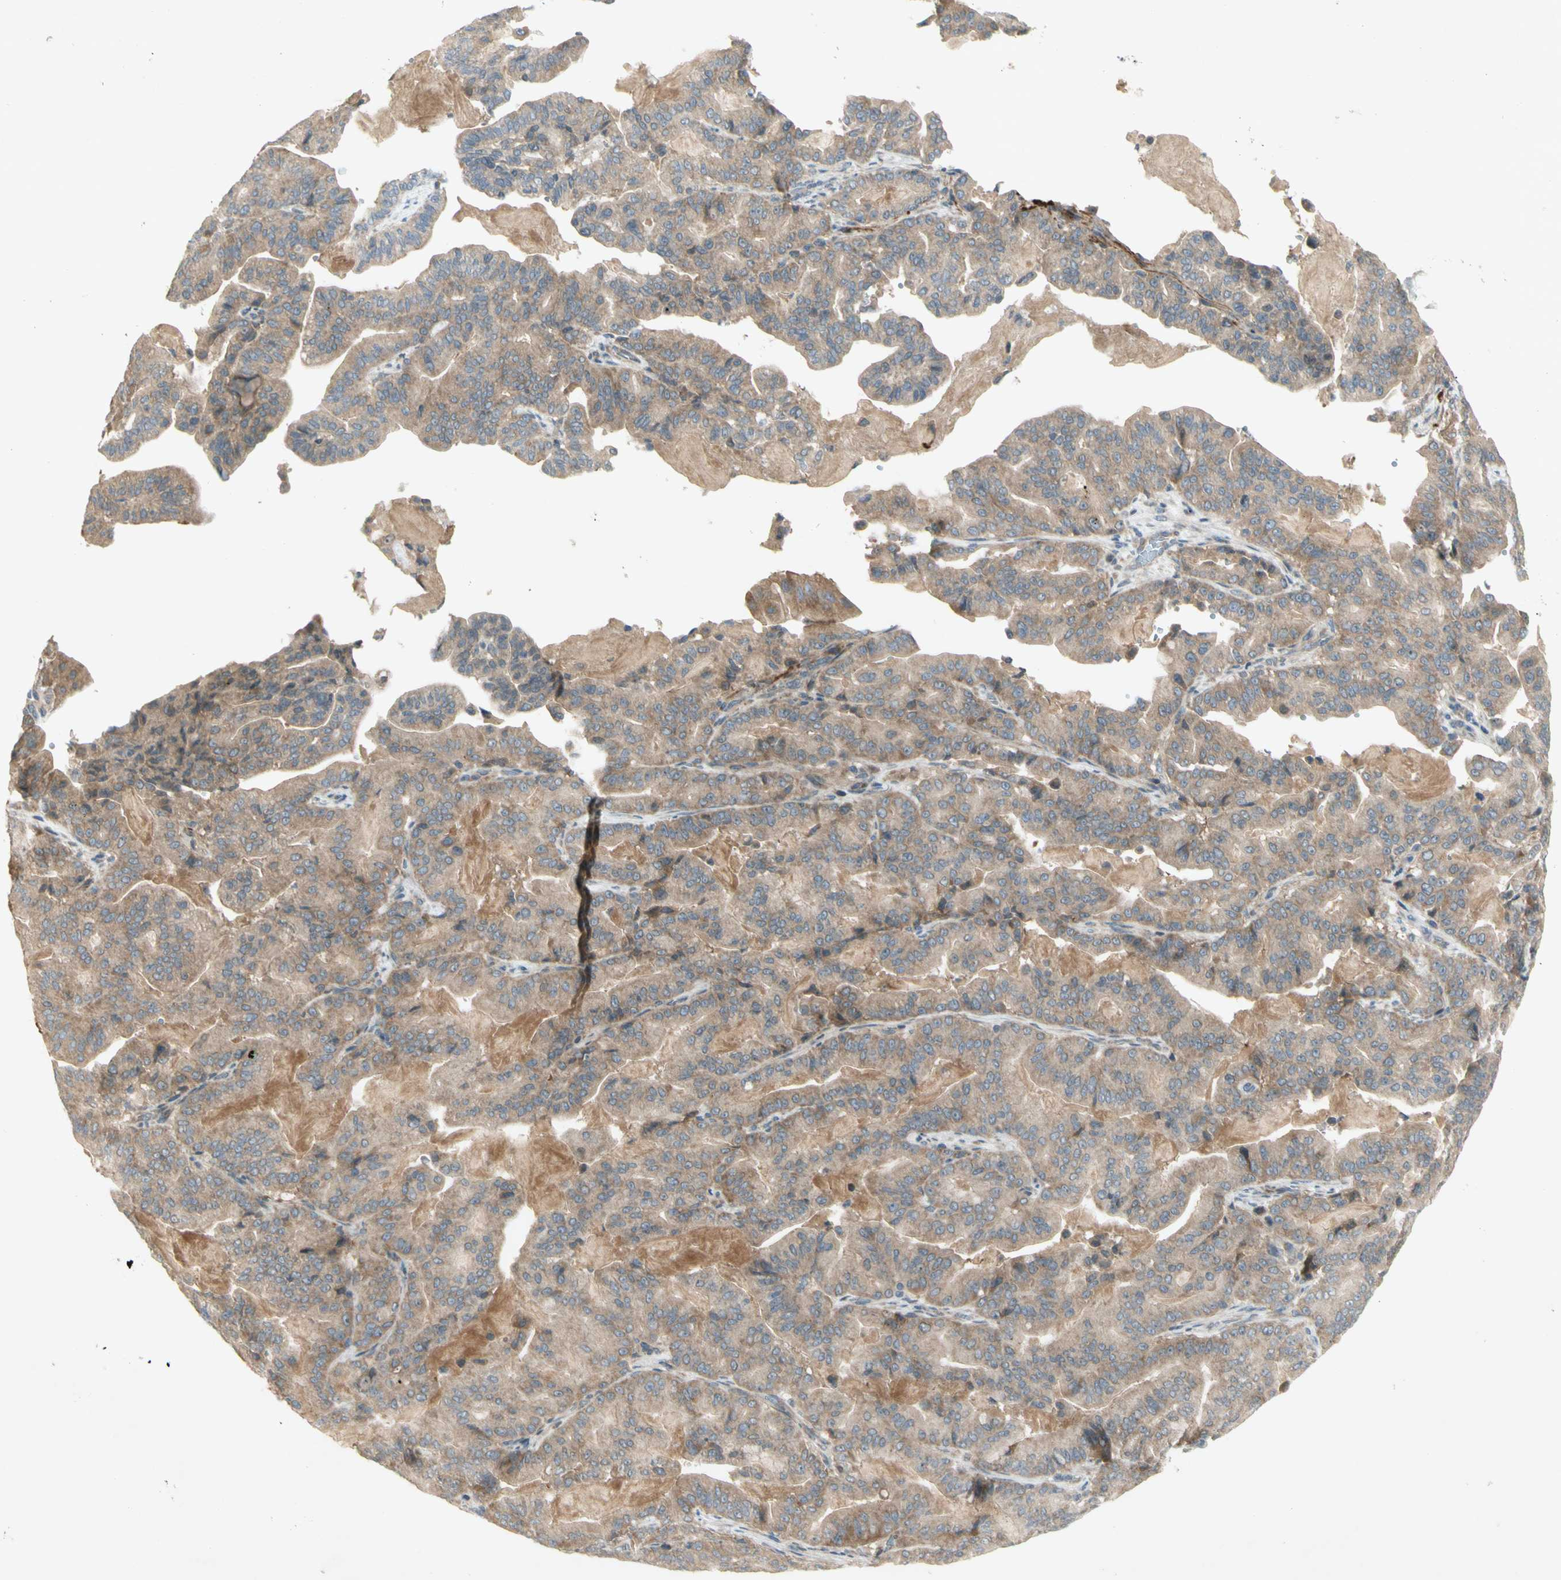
{"staining": {"intensity": "moderate", "quantity": "25%-75%", "location": "cytoplasmic/membranous"}, "tissue": "pancreatic cancer", "cell_type": "Tumor cells", "image_type": "cancer", "snomed": [{"axis": "morphology", "description": "Adenocarcinoma, NOS"}, {"axis": "topography", "description": "Pancreas"}], "caption": "Pancreatic cancer (adenocarcinoma) stained with a brown dye reveals moderate cytoplasmic/membranous positive positivity in about 25%-75% of tumor cells.", "gene": "ETF1", "patient": {"sex": "male", "age": 63}}